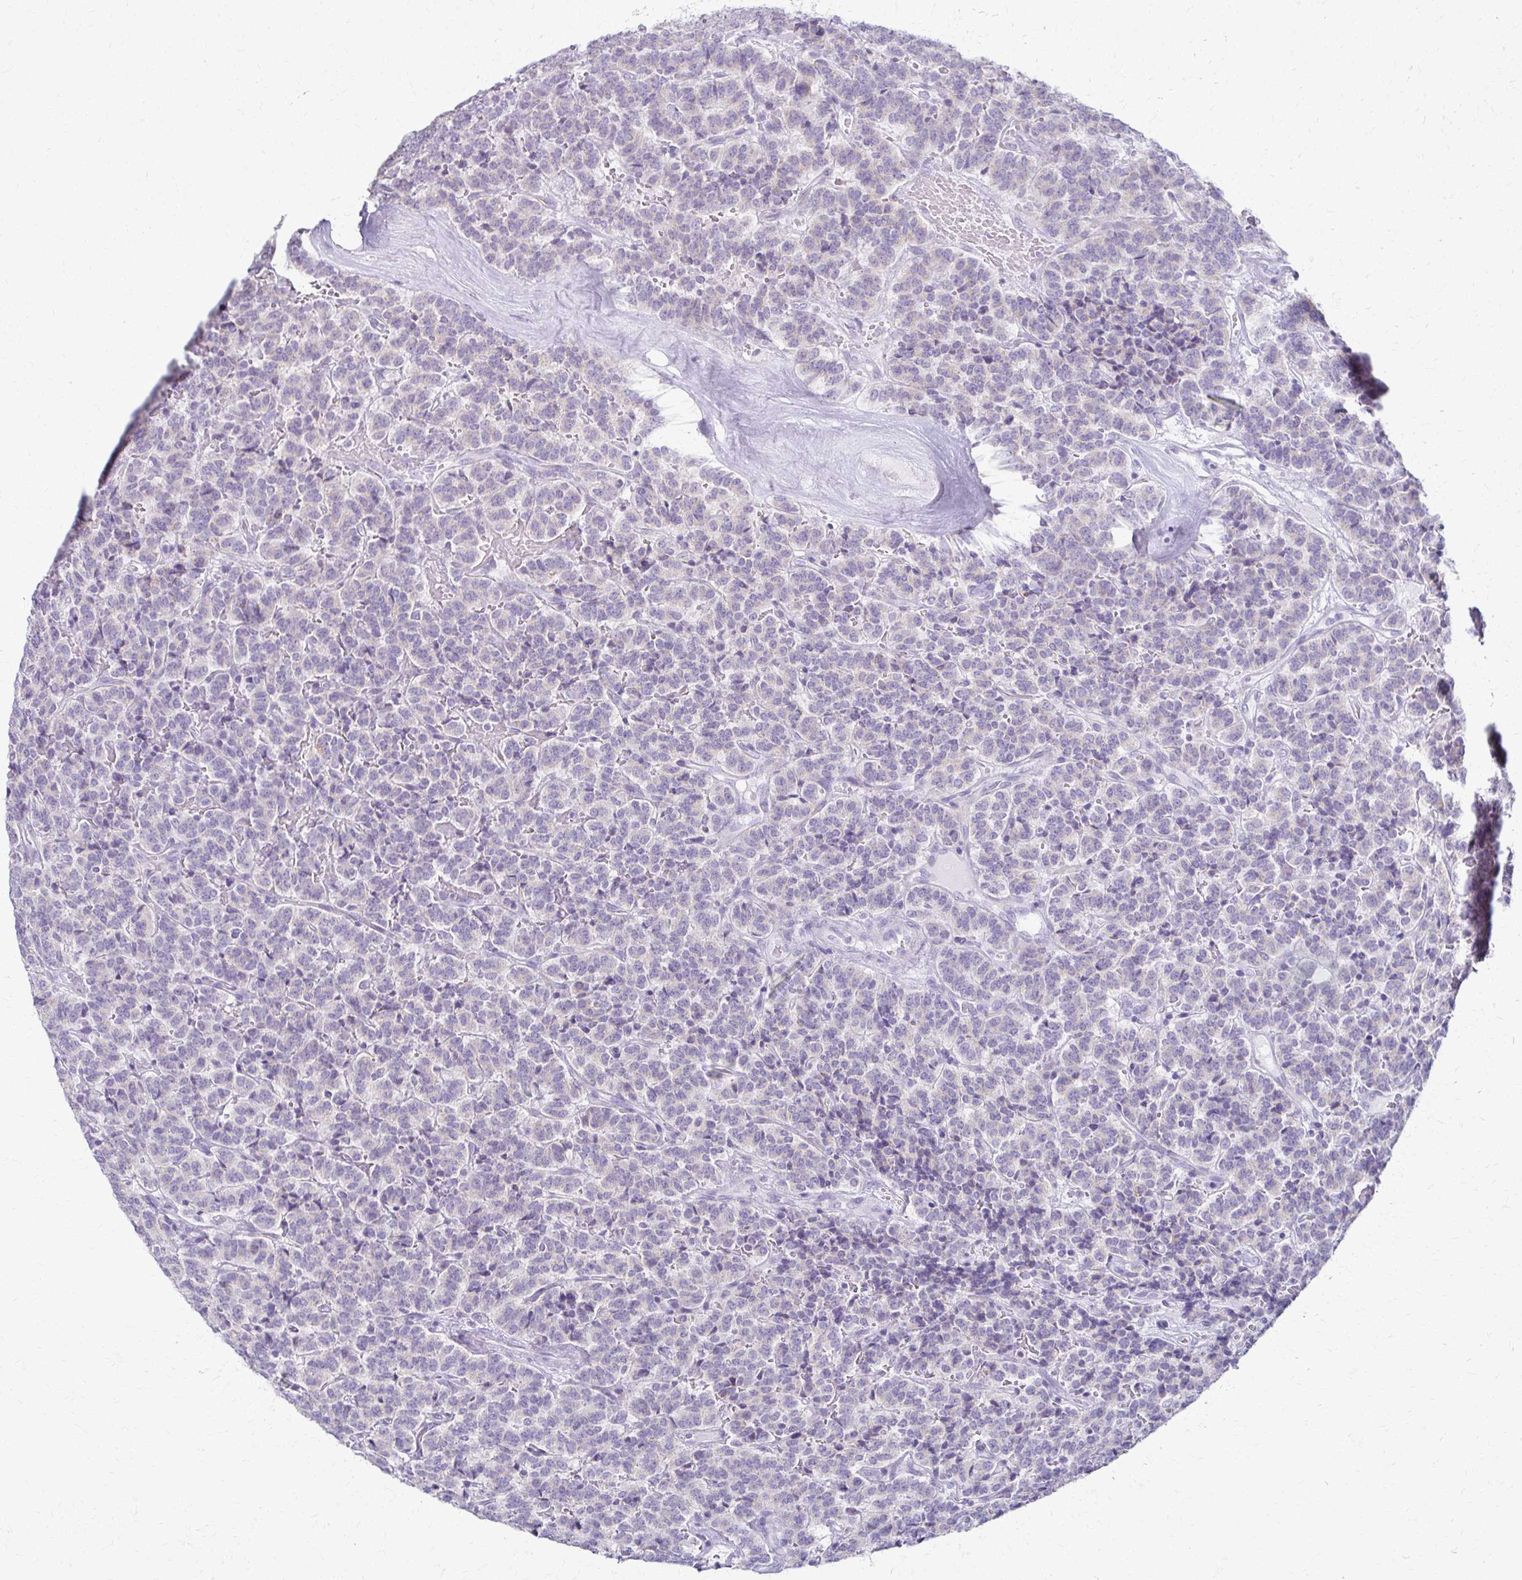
{"staining": {"intensity": "negative", "quantity": "none", "location": "none"}, "tissue": "carcinoid", "cell_type": "Tumor cells", "image_type": "cancer", "snomed": [{"axis": "morphology", "description": "Carcinoid, malignant, NOS"}, {"axis": "topography", "description": "Pancreas"}], "caption": "DAB immunohistochemical staining of carcinoid shows no significant staining in tumor cells.", "gene": "FCGR2B", "patient": {"sex": "male", "age": 36}}